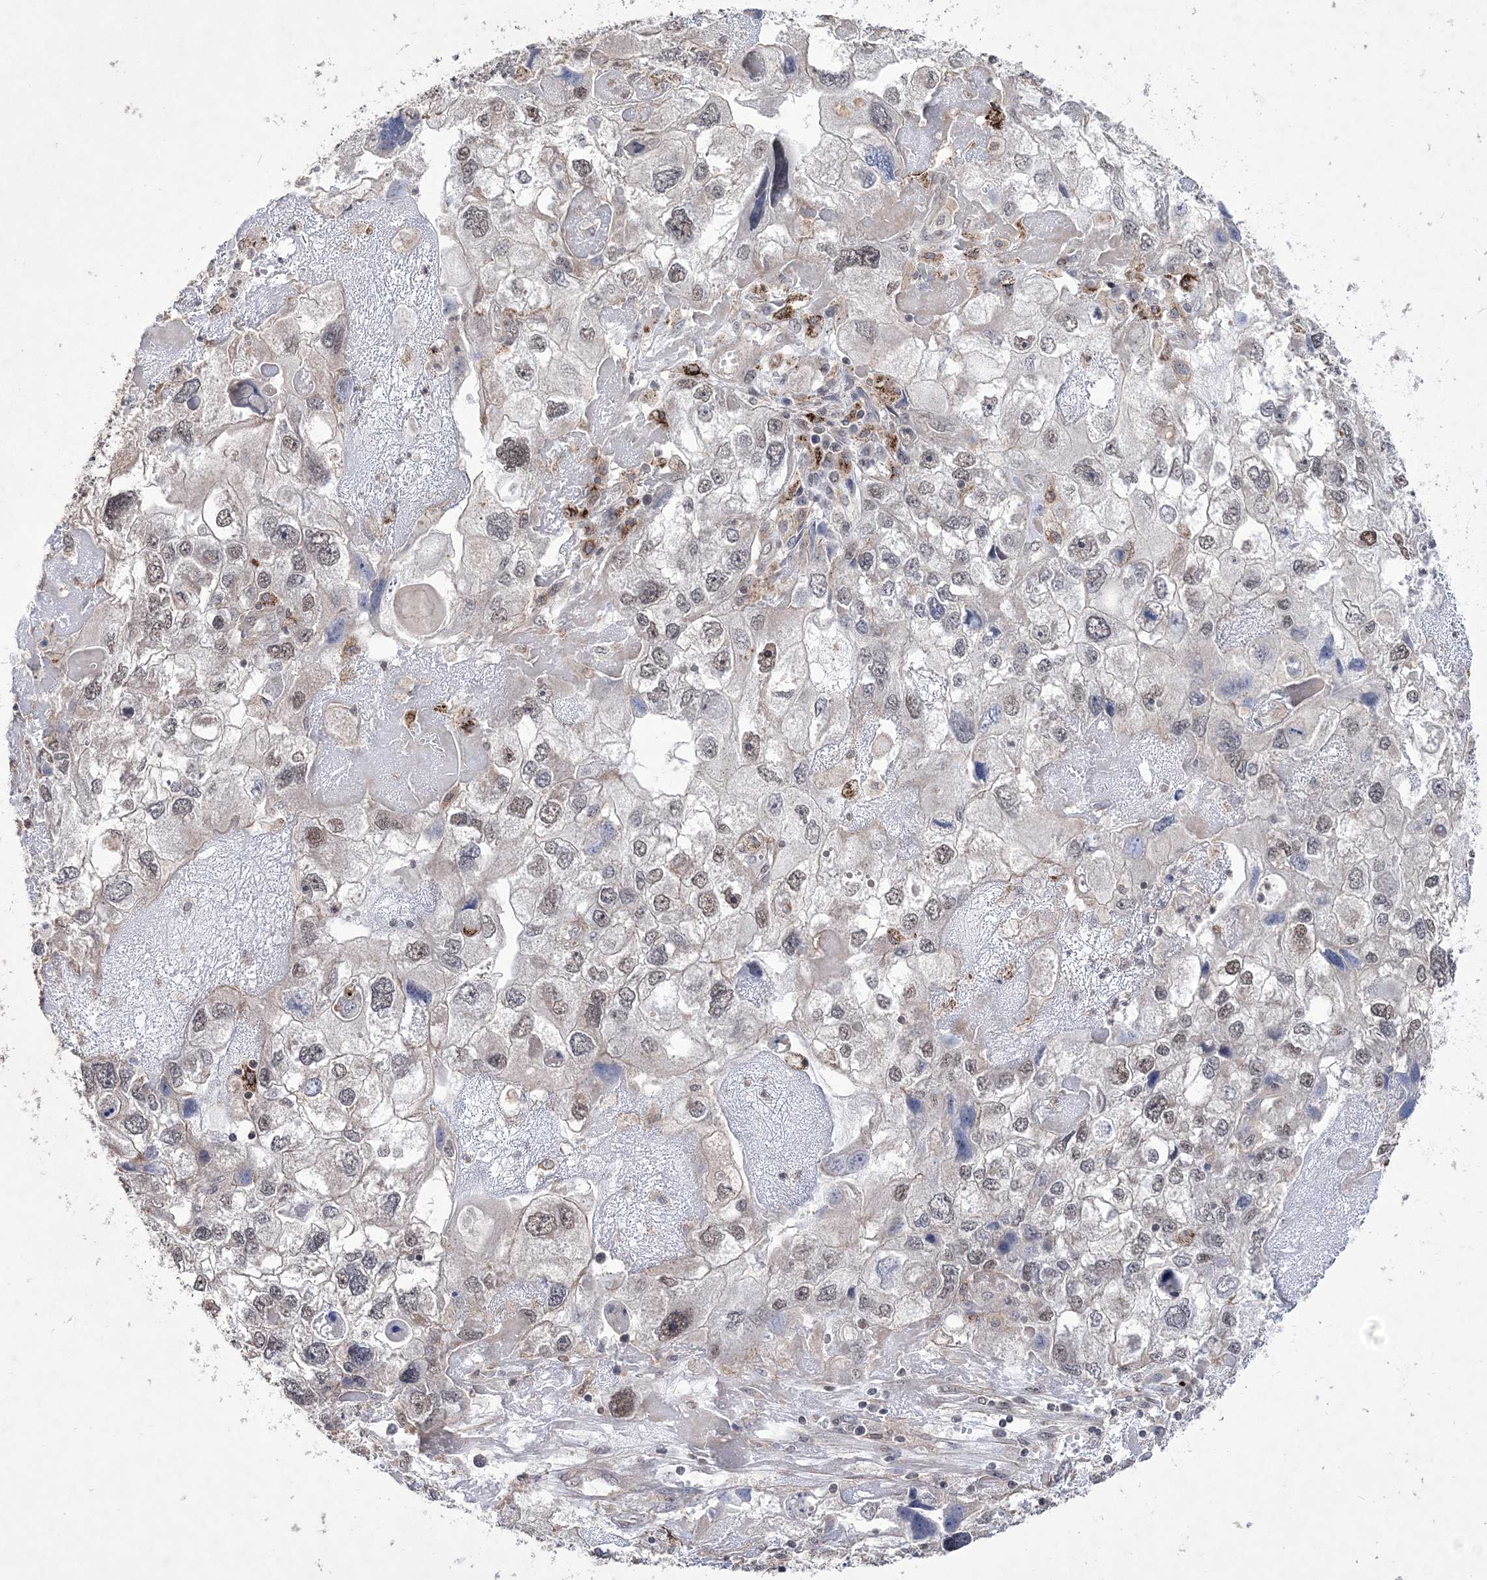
{"staining": {"intensity": "weak", "quantity": "25%-75%", "location": "nuclear"}, "tissue": "endometrial cancer", "cell_type": "Tumor cells", "image_type": "cancer", "snomed": [{"axis": "morphology", "description": "Adenocarcinoma, NOS"}, {"axis": "topography", "description": "Endometrium"}], "caption": "Tumor cells show weak nuclear expression in approximately 25%-75% of cells in endometrial cancer. Immunohistochemistry stains the protein of interest in brown and the nuclei are stained blue.", "gene": "BOD1L1", "patient": {"sex": "female", "age": 49}}